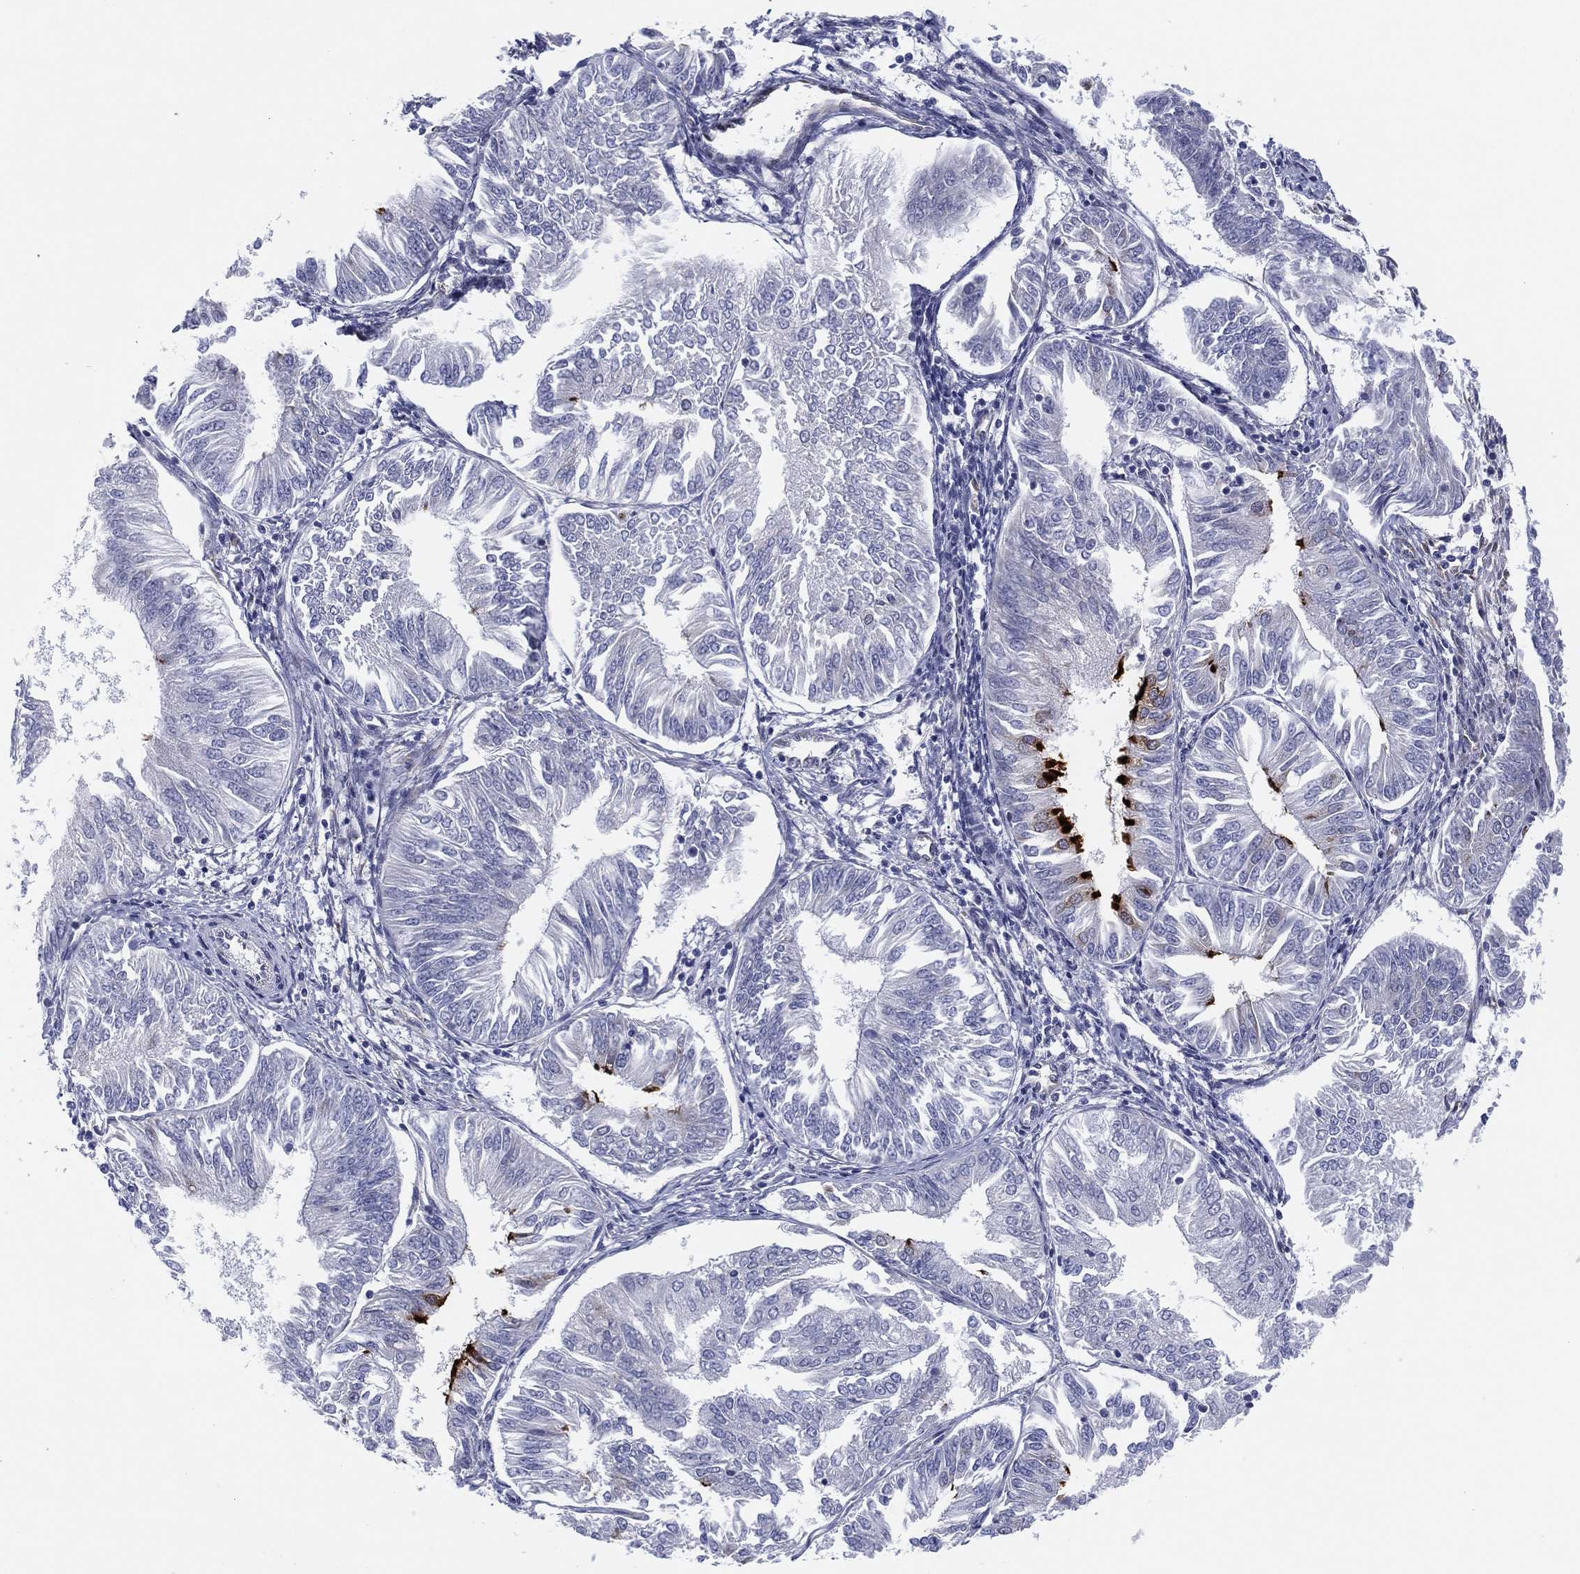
{"staining": {"intensity": "strong", "quantity": "<25%", "location": "cytoplasmic/membranous"}, "tissue": "endometrial cancer", "cell_type": "Tumor cells", "image_type": "cancer", "snomed": [{"axis": "morphology", "description": "Adenocarcinoma, NOS"}, {"axis": "topography", "description": "Endometrium"}], "caption": "Immunohistochemical staining of adenocarcinoma (endometrial) exhibits medium levels of strong cytoplasmic/membranous protein expression in about <25% of tumor cells.", "gene": "MLF1", "patient": {"sex": "female", "age": 58}}